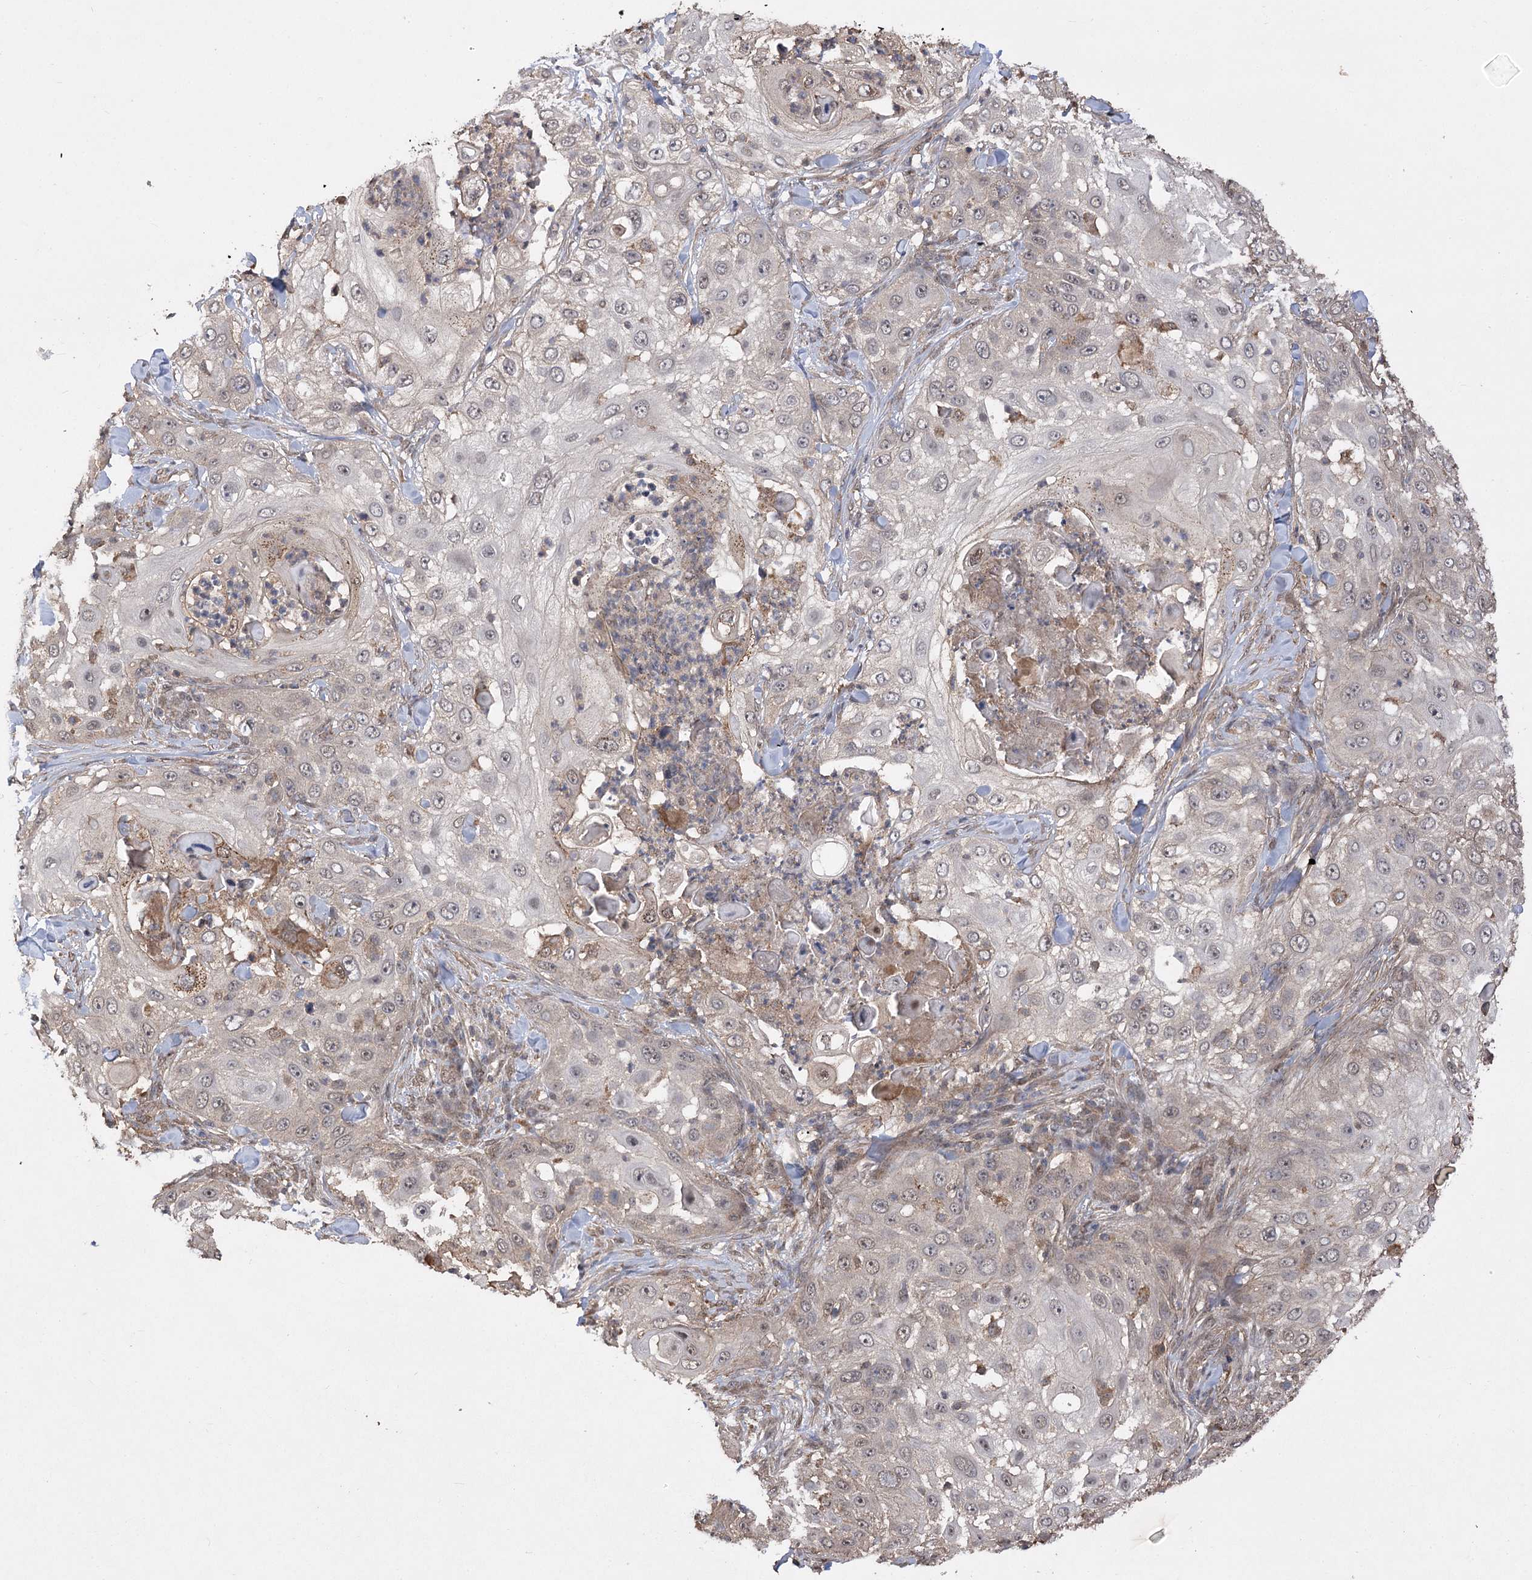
{"staining": {"intensity": "weak", "quantity": "25%-75%", "location": "nuclear"}, "tissue": "skin cancer", "cell_type": "Tumor cells", "image_type": "cancer", "snomed": [{"axis": "morphology", "description": "Squamous cell carcinoma, NOS"}, {"axis": "topography", "description": "Skin"}], "caption": "Immunohistochemical staining of skin cancer shows low levels of weak nuclear protein staining in about 25%-75% of tumor cells.", "gene": "TENM2", "patient": {"sex": "female", "age": 44}}